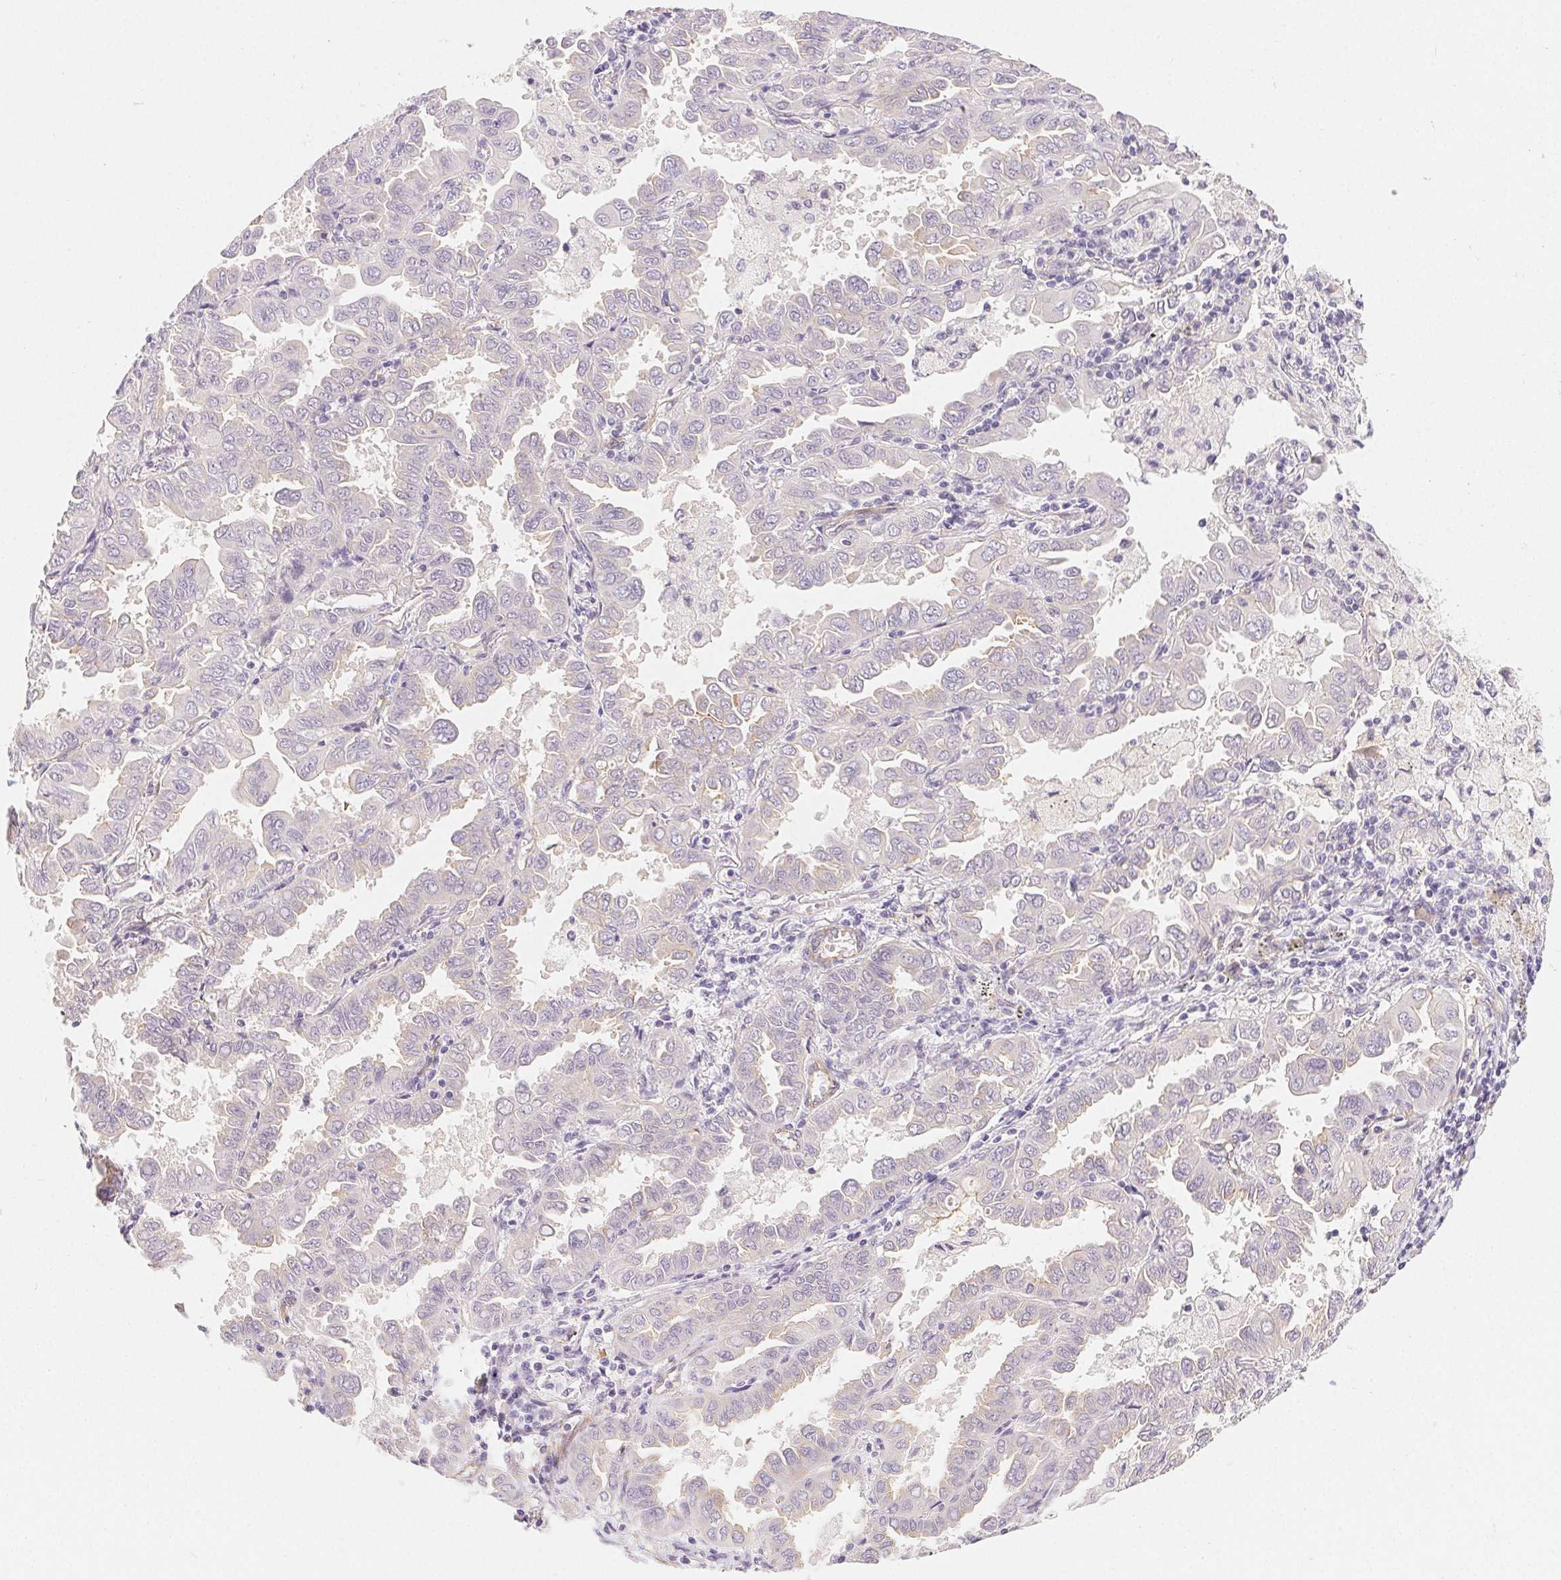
{"staining": {"intensity": "negative", "quantity": "none", "location": "none"}, "tissue": "lung cancer", "cell_type": "Tumor cells", "image_type": "cancer", "snomed": [{"axis": "morphology", "description": "Adenocarcinoma, NOS"}, {"axis": "topography", "description": "Lung"}], "caption": "Immunohistochemical staining of lung cancer exhibits no significant expression in tumor cells. (DAB (3,3'-diaminobenzidine) immunohistochemistry (IHC), high magnification).", "gene": "CSN1S1", "patient": {"sex": "male", "age": 64}}